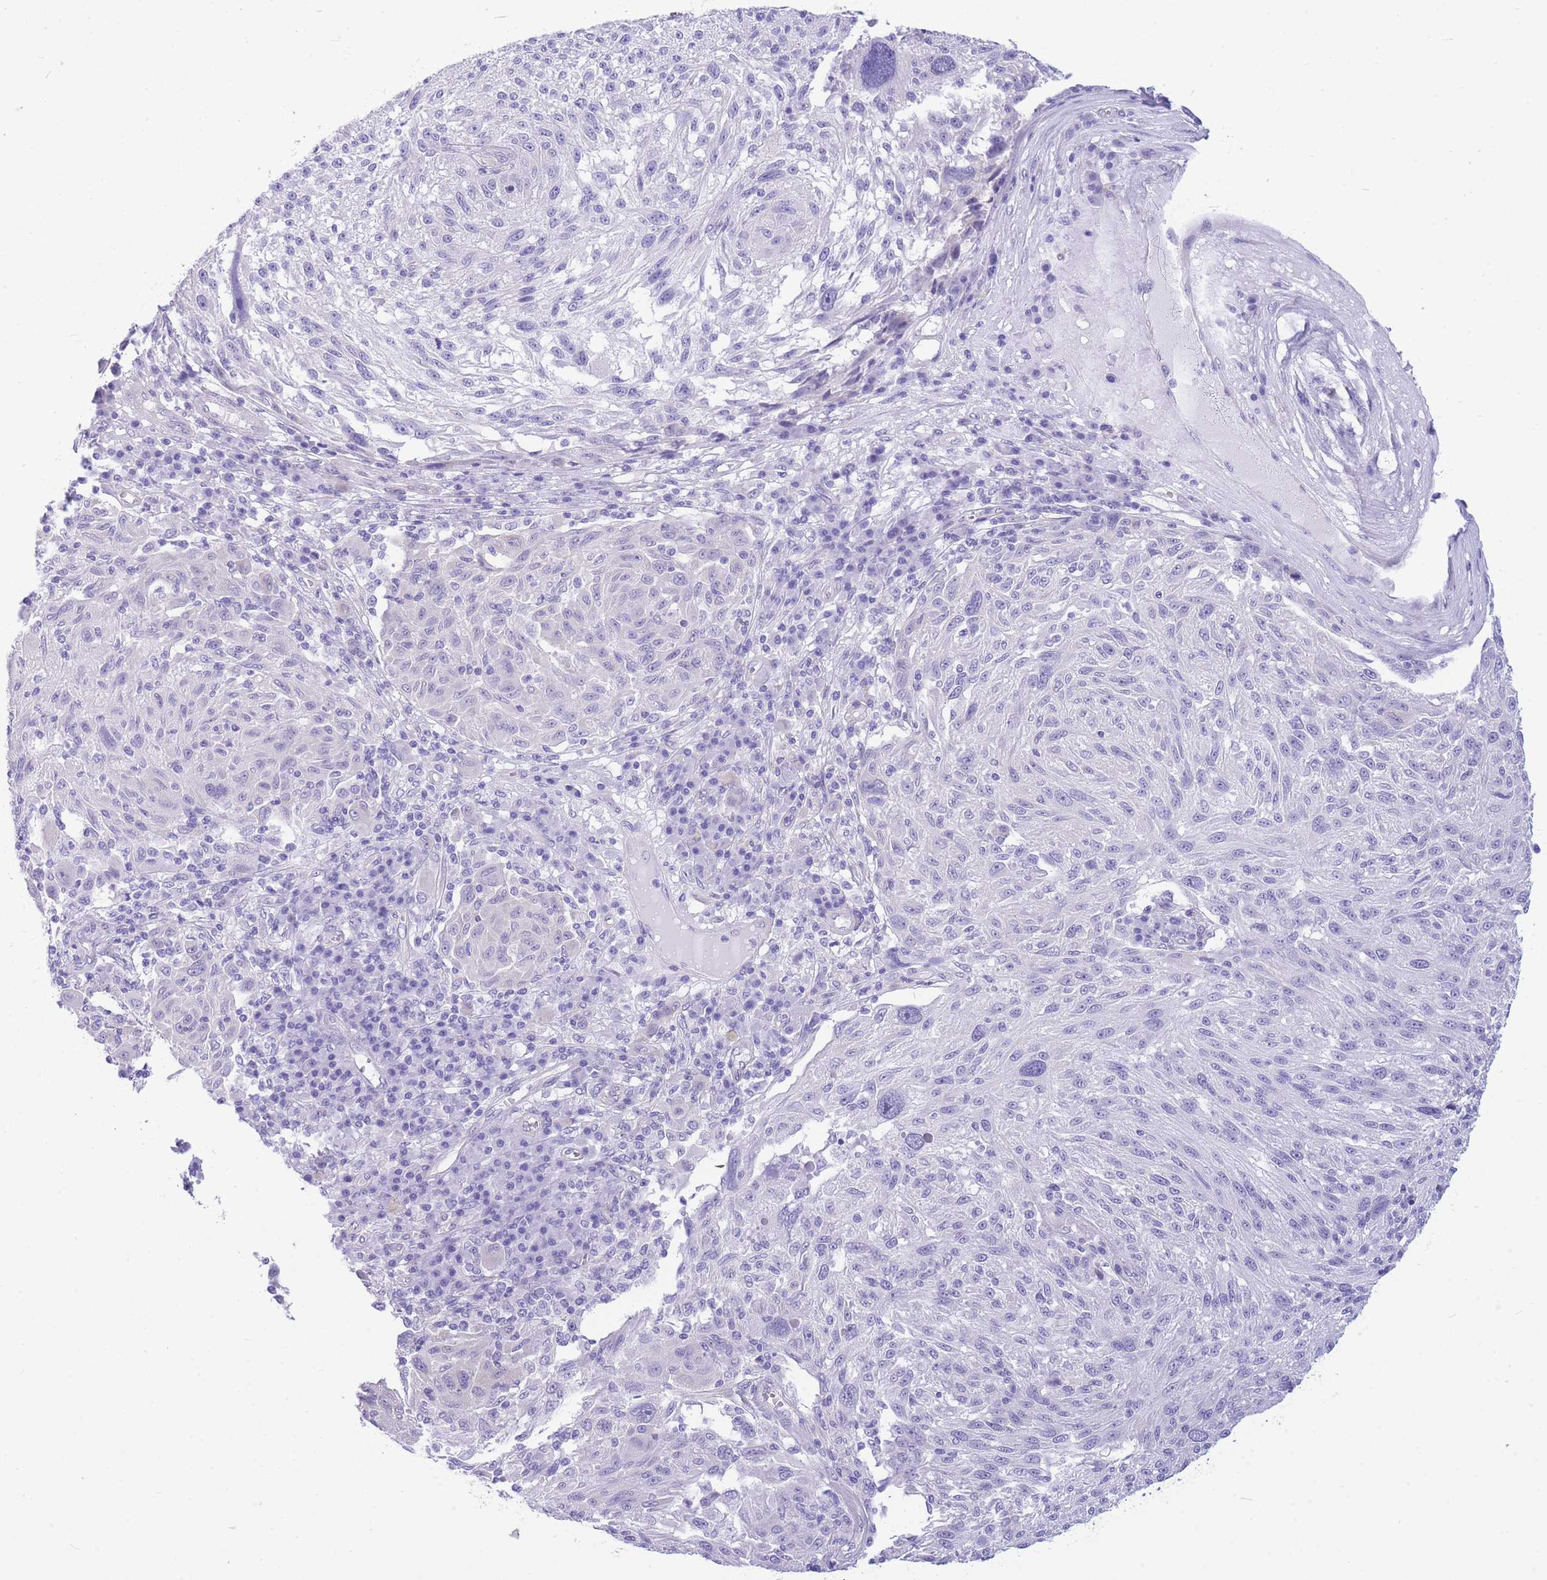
{"staining": {"intensity": "negative", "quantity": "none", "location": "none"}, "tissue": "melanoma", "cell_type": "Tumor cells", "image_type": "cancer", "snomed": [{"axis": "morphology", "description": "Malignant melanoma, NOS"}, {"axis": "topography", "description": "Skin"}], "caption": "Melanoma was stained to show a protein in brown. There is no significant expression in tumor cells.", "gene": "ZNF311", "patient": {"sex": "male", "age": 53}}